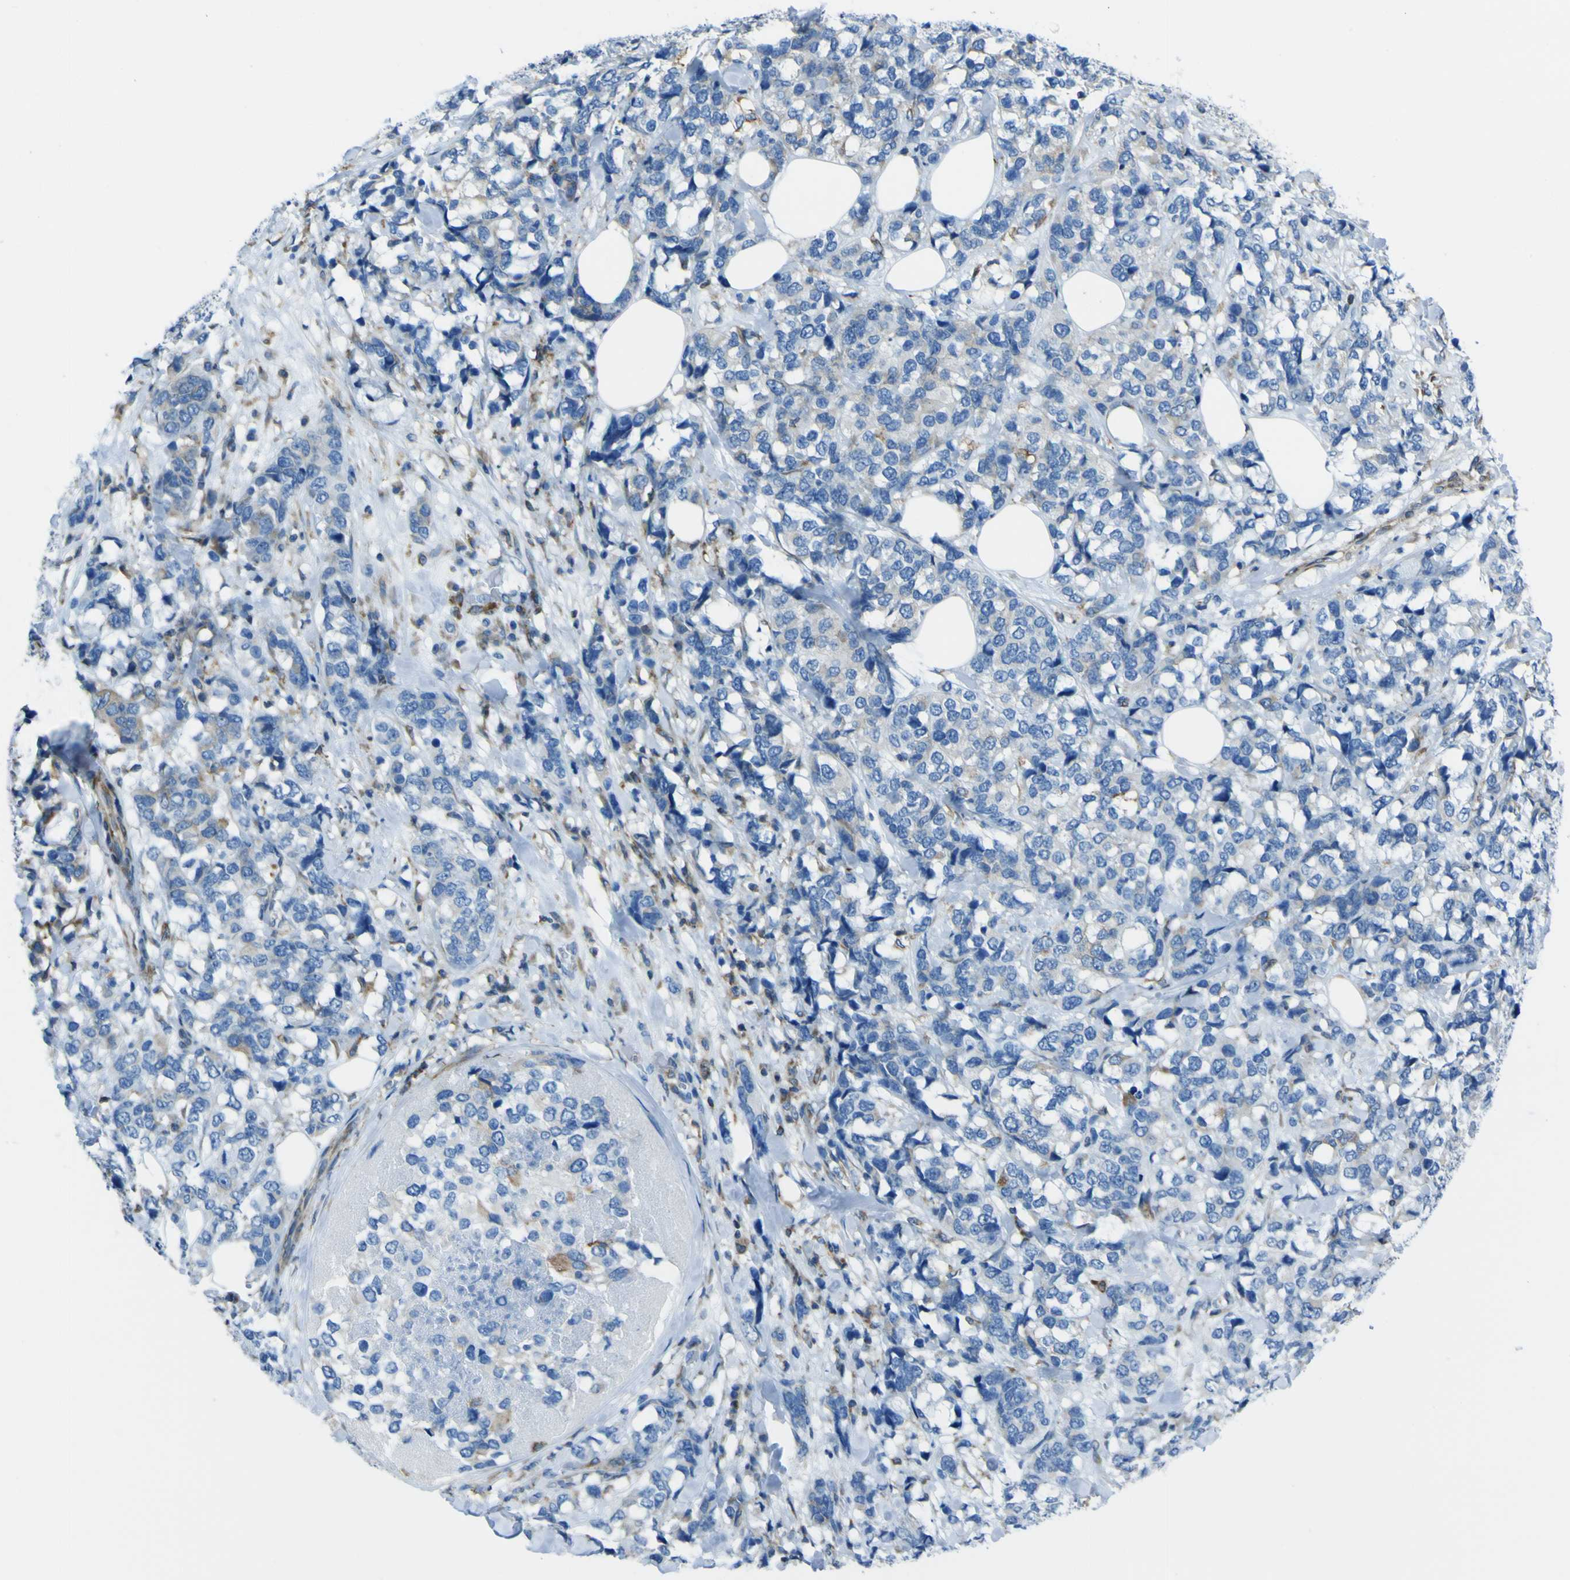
{"staining": {"intensity": "moderate", "quantity": "<25%", "location": "cytoplasmic/membranous"}, "tissue": "breast cancer", "cell_type": "Tumor cells", "image_type": "cancer", "snomed": [{"axis": "morphology", "description": "Lobular carcinoma"}, {"axis": "topography", "description": "Breast"}], "caption": "High-magnification brightfield microscopy of breast lobular carcinoma stained with DAB (brown) and counterstained with hematoxylin (blue). tumor cells exhibit moderate cytoplasmic/membranous positivity is identified in approximately<25% of cells. (DAB = brown stain, brightfield microscopy at high magnification).", "gene": "STIM1", "patient": {"sex": "female", "age": 59}}